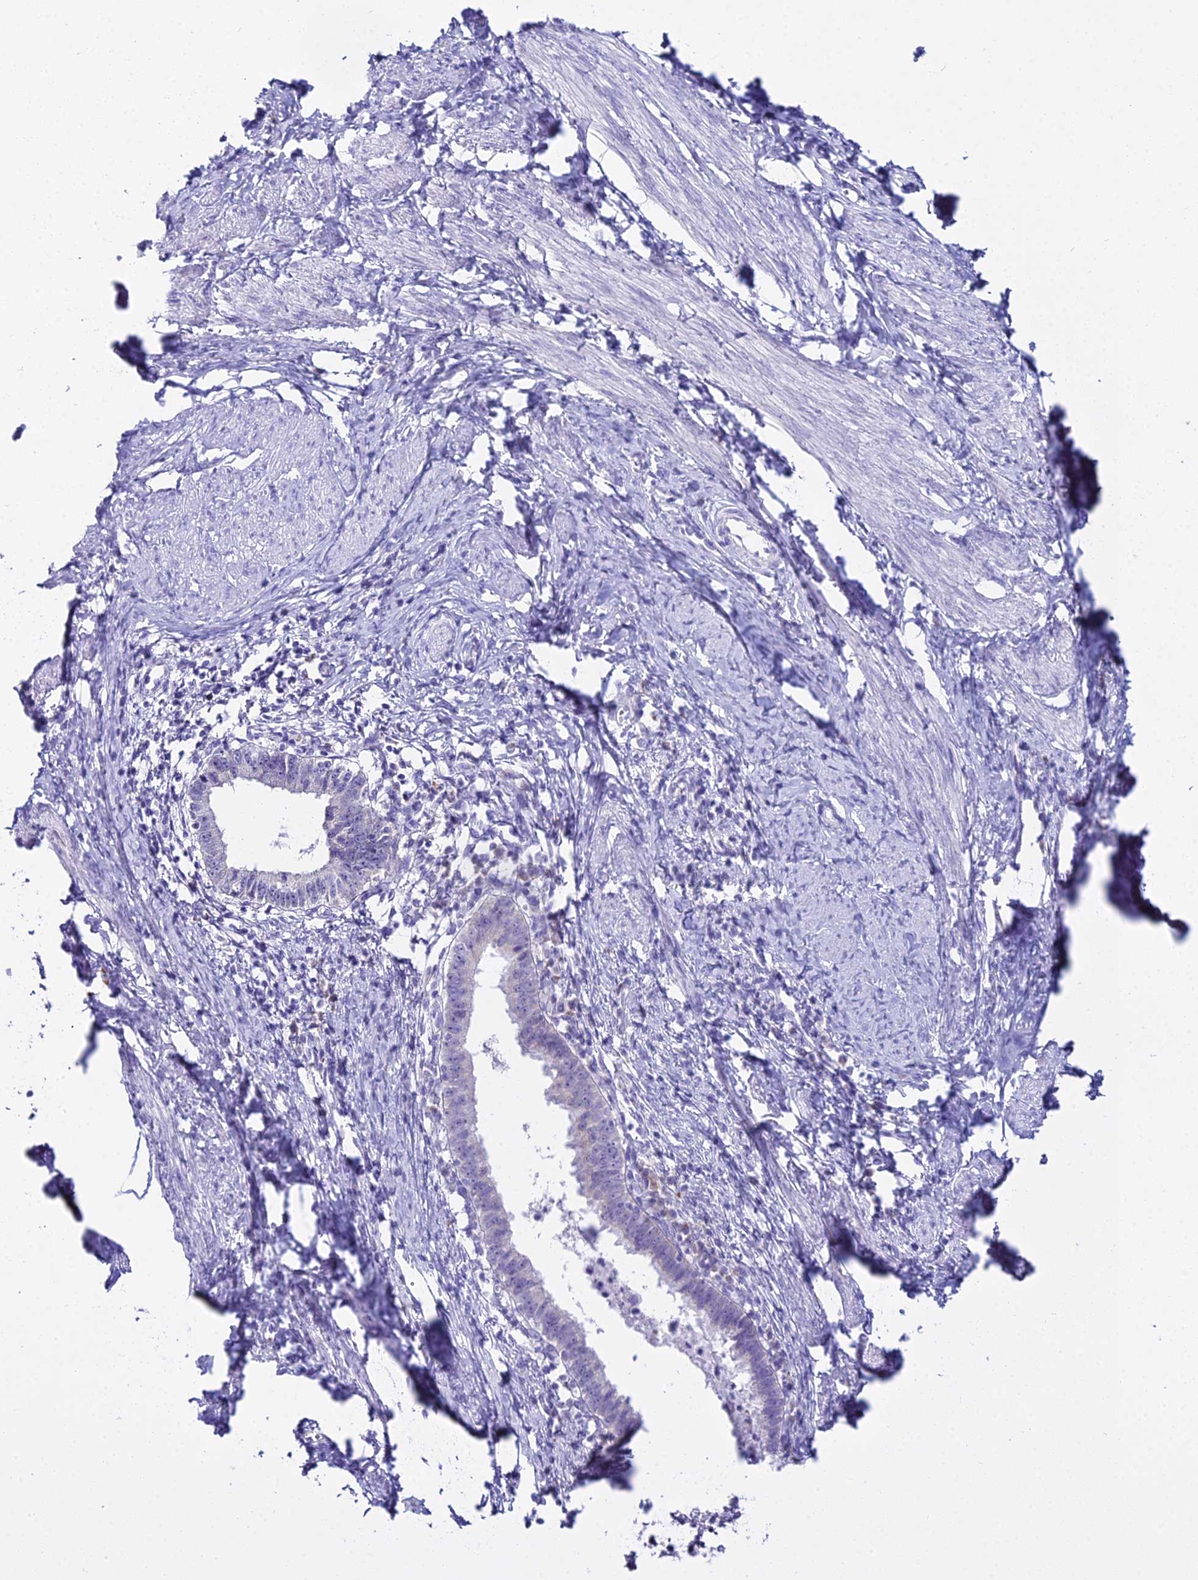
{"staining": {"intensity": "negative", "quantity": "none", "location": "none"}, "tissue": "cervical cancer", "cell_type": "Tumor cells", "image_type": "cancer", "snomed": [{"axis": "morphology", "description": "Adenocarcinoma, NOS"}, {"axis": "topography", "description": "Cervix"}], "caption": "Tumor cells show no significant protein staining in cervical adenocarcinoma.", "gene": "CGB2", "patient": {"sex": "female", "age": 36}}